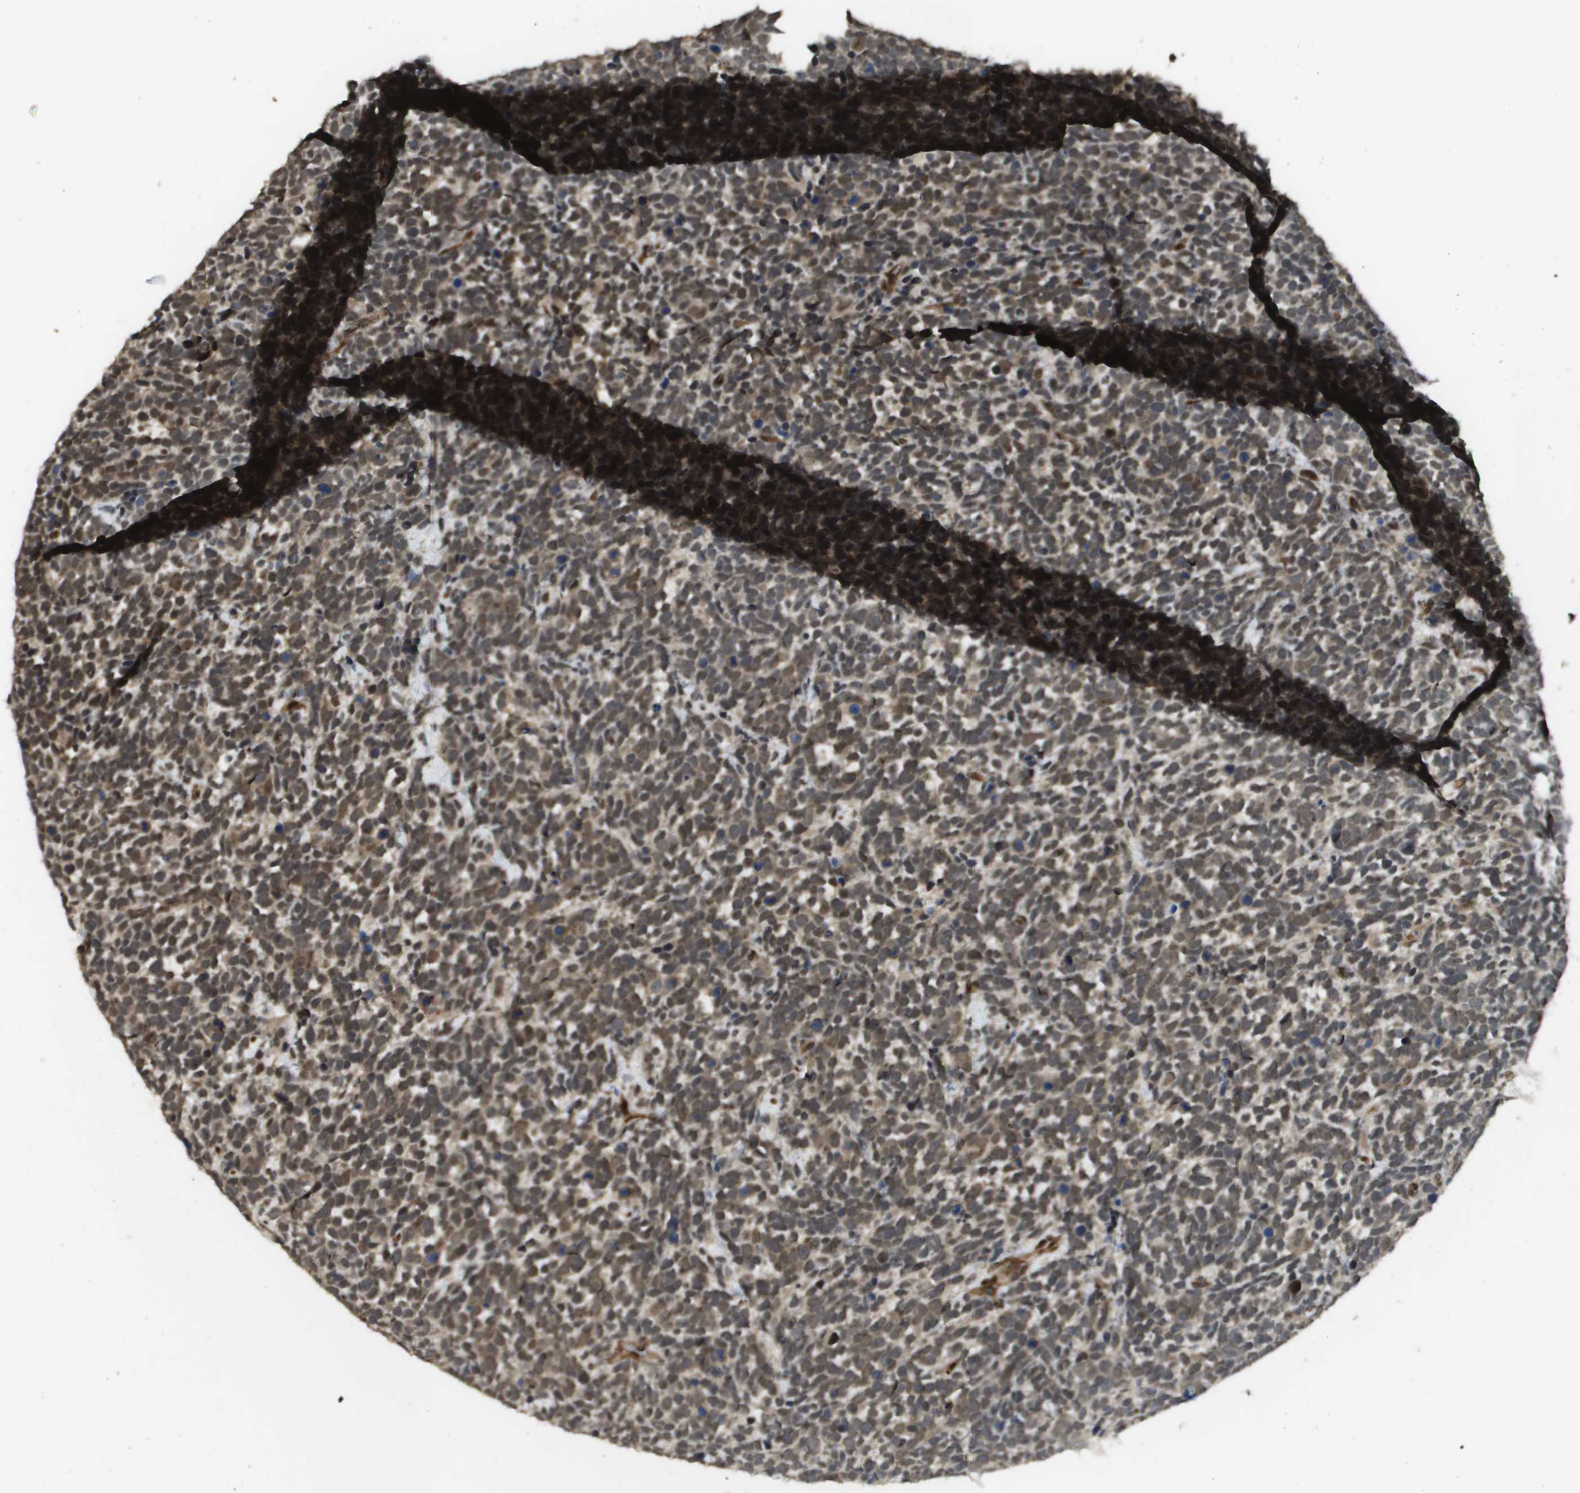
{"staining": {"intensity": "weak", "quantity": ">75%", "location": "cytoplasmic/membranous,nuclear"}, "tissue": "urothelial cancer", "cell_type": "Tumor cells", "image_type": "cancer", "snomed": [{"axis": "morphology", "description": "Urothelial carcinoma, High grade"}, {"axis": "topography", "description": "Urinary bladder"}], "caption": "Urothelial cancer stained with immunohistochemistry (IHC) exhibits weak cytoplasmic/membranous and nuclear positivity in about >75% of tumor cells.", "gene": "KAT5", "patient": {"sex": "female", "age": 82}}